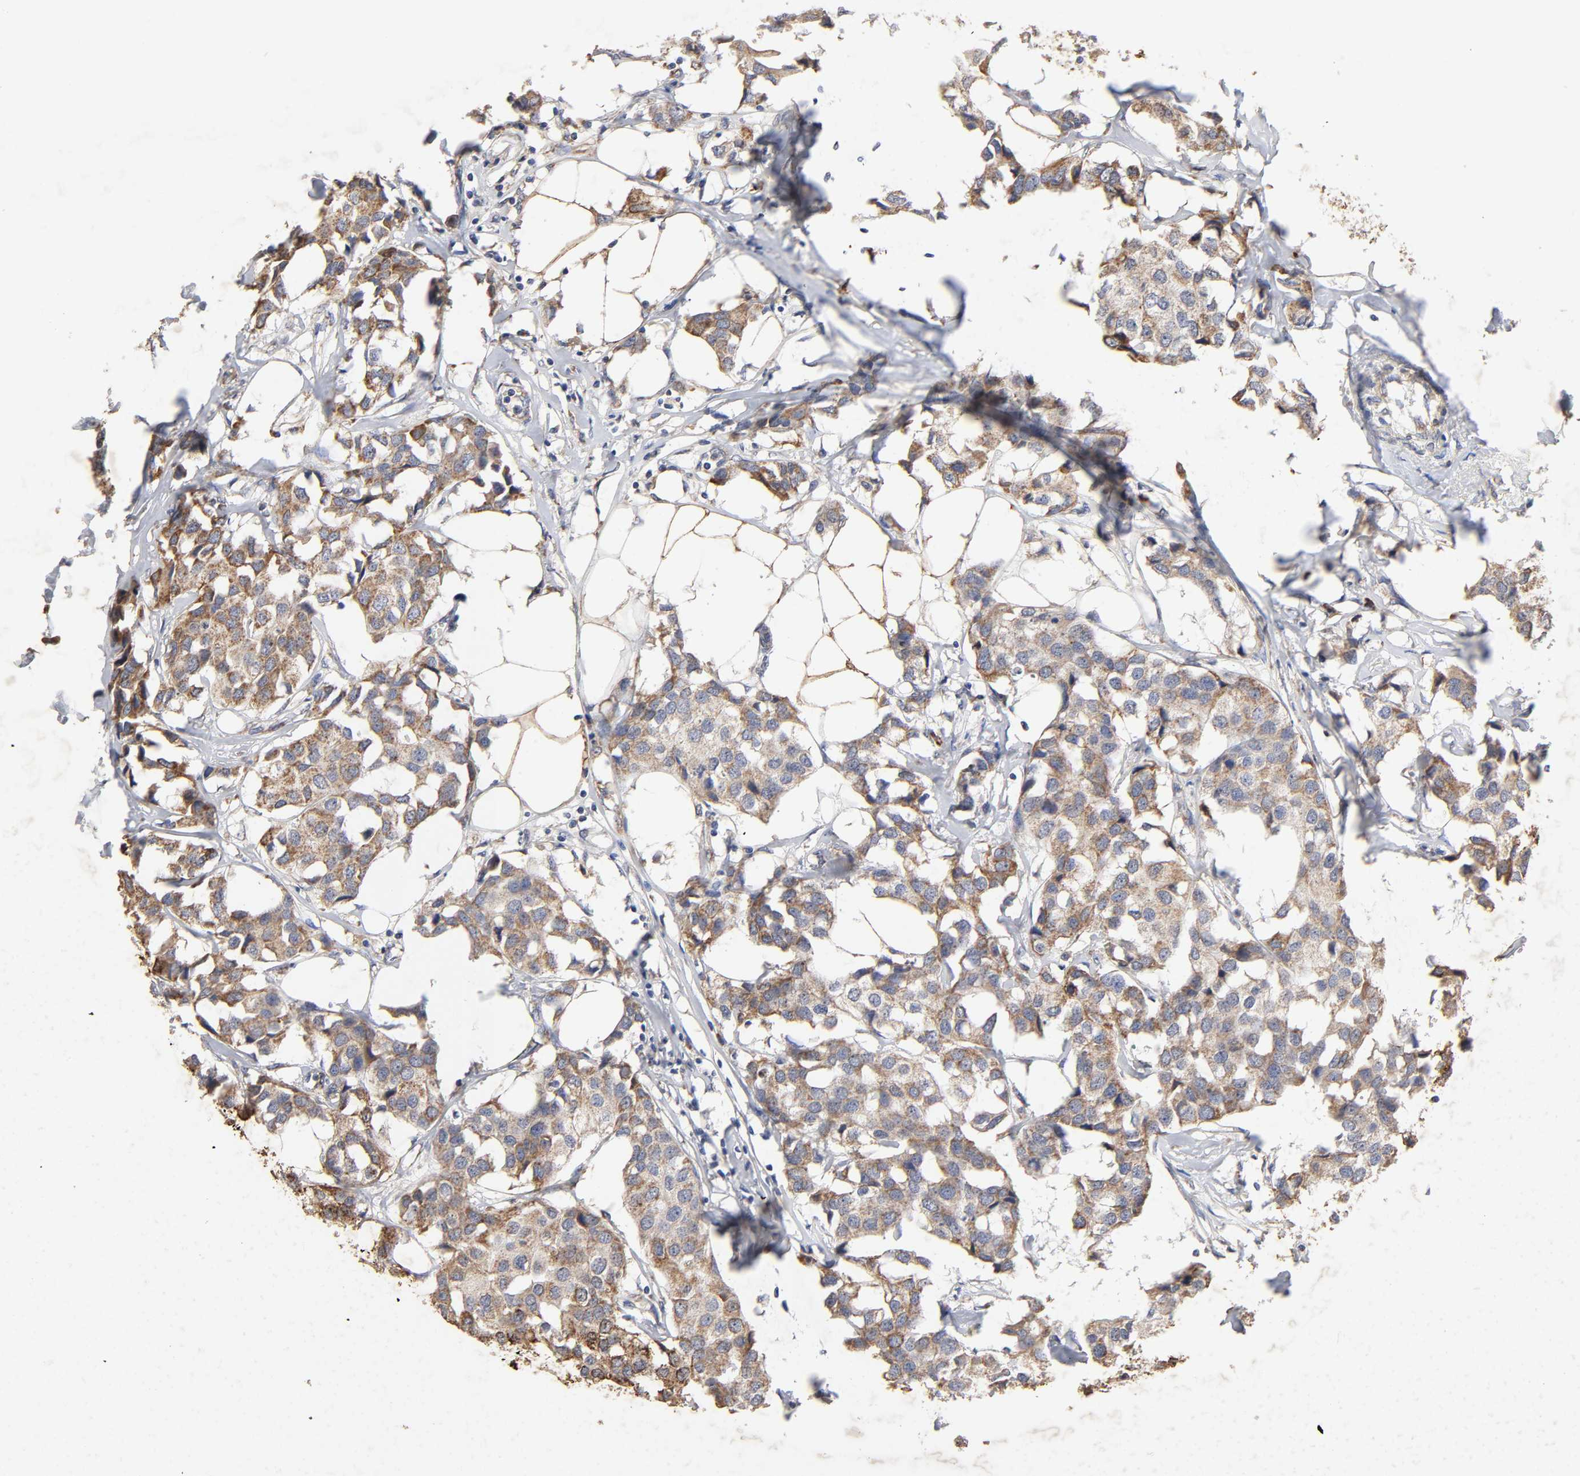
{"staining": {"intensity": "moderate", "quantity": ">75%", "location": "cytoplasmic/membranous"}, "tissue": "breast cancer", "cell_type": "Tumor cells", "image_type": "cancer", "snomed": [{"axis": "morphology", "description": "Duct carcinoma"}, {"axis": "topography", "description": "Breast"}], "caption": "This is a photomicrograph of immunohistochemistry staining of breast cancer, which shows moderate staining in the cytoplasmic/membranous of tumor cells.", "gene": "CYCS", "patient": {"sex": "female", "age": 80}}